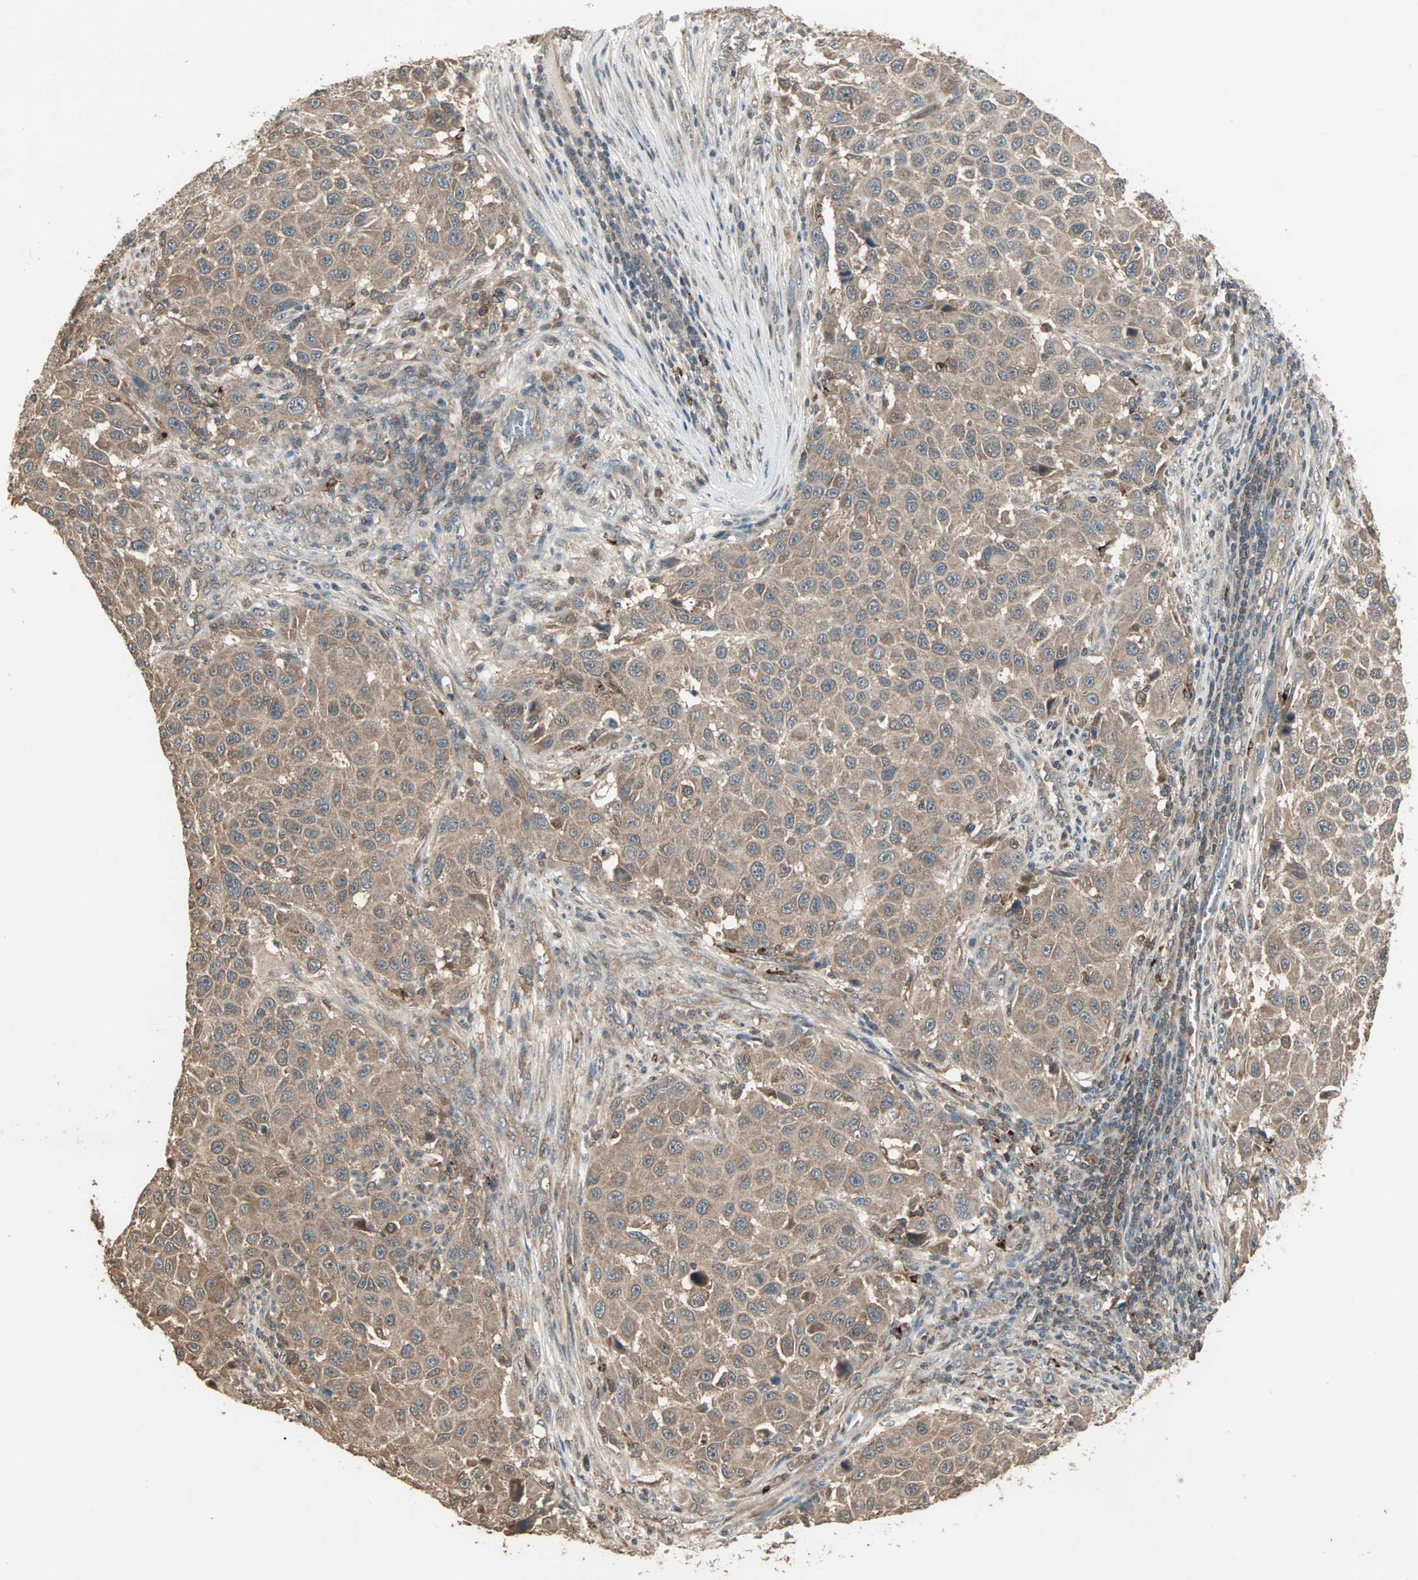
{"staining": {"intensity": "moderate", "quantity": ">75%", "location": "cytoplasmic/membranous"}, "tissue": "melanoma", "cell_type": "Tumor cells", "image_type": "cancer", "snomed": [{"axis": "morphology", "description": "Malignant melanoma, Metastatic site"}, {"axis": "topography", "description": "Lymph node"}], "caption": "Moderate cytoplasmic/membranous positivity for a protein is seen in approximately >75% of tumor cells of melanoma using immunohistochemistry.", "gene": "UBAC1", "patient": {"sex": "male", "age": 61}}